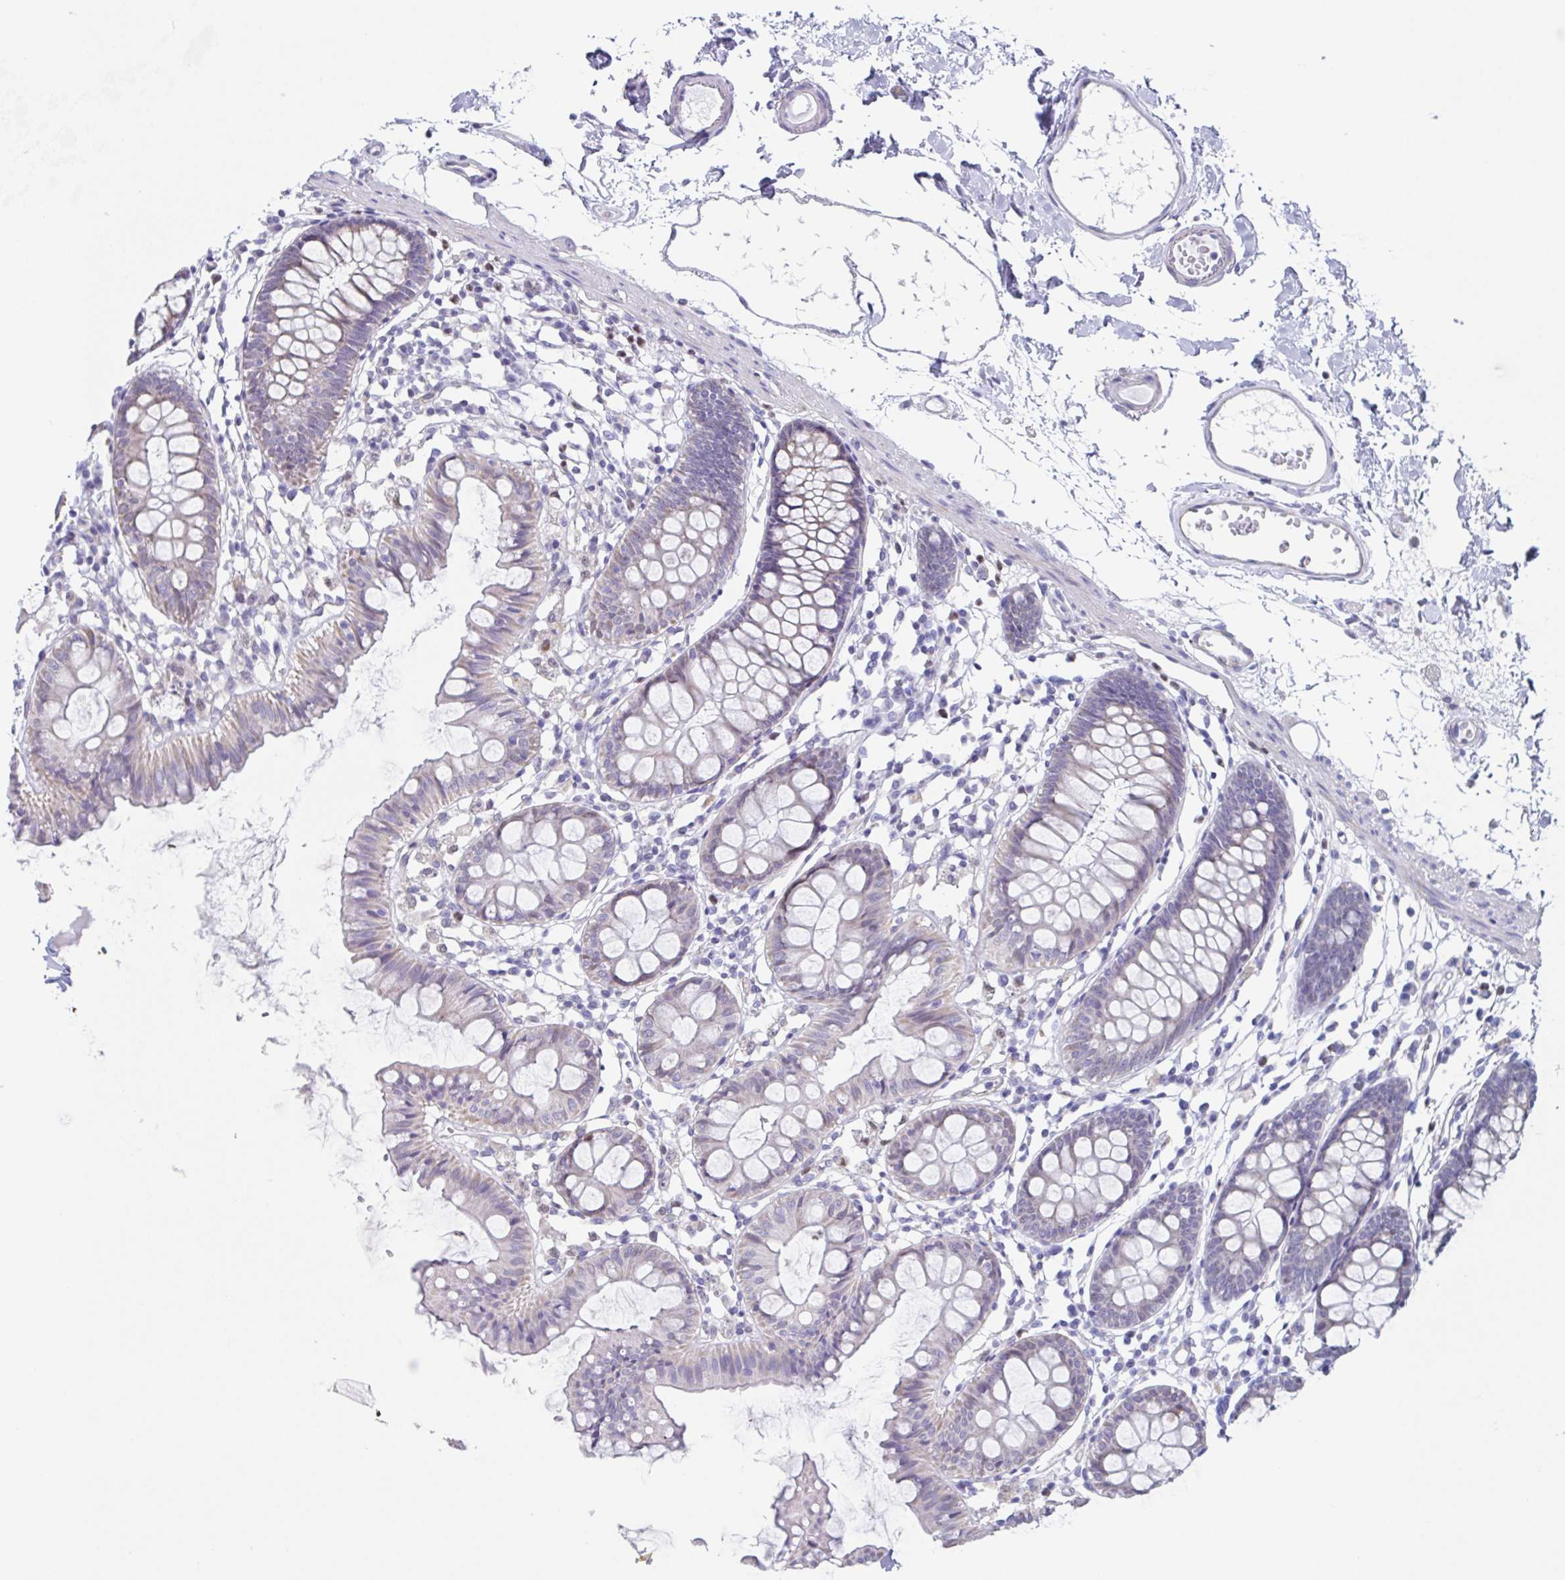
{"staining": {"intensity": "negative", "quantity": "none", "location": "none"}, "tissue": "colon", "cell_type": "Endothelial cells", "image_type": "normal", "snomed": [{"axis": "morphology", "description": "Normal tissue, NOS"}, {"axis": "topography", "description": "Colon"}], "caption": "Immunohistochemistry (IHC) histopathology image of benign colon stained for a protein (brown), which exhibits no expression in endothelial cells. The staining is performed using DAB brown chromogen with nuclei counter-stained in using hematoxylin.", "gene": "PBOV1", "patient": {"sex": "female", "age": 84}}